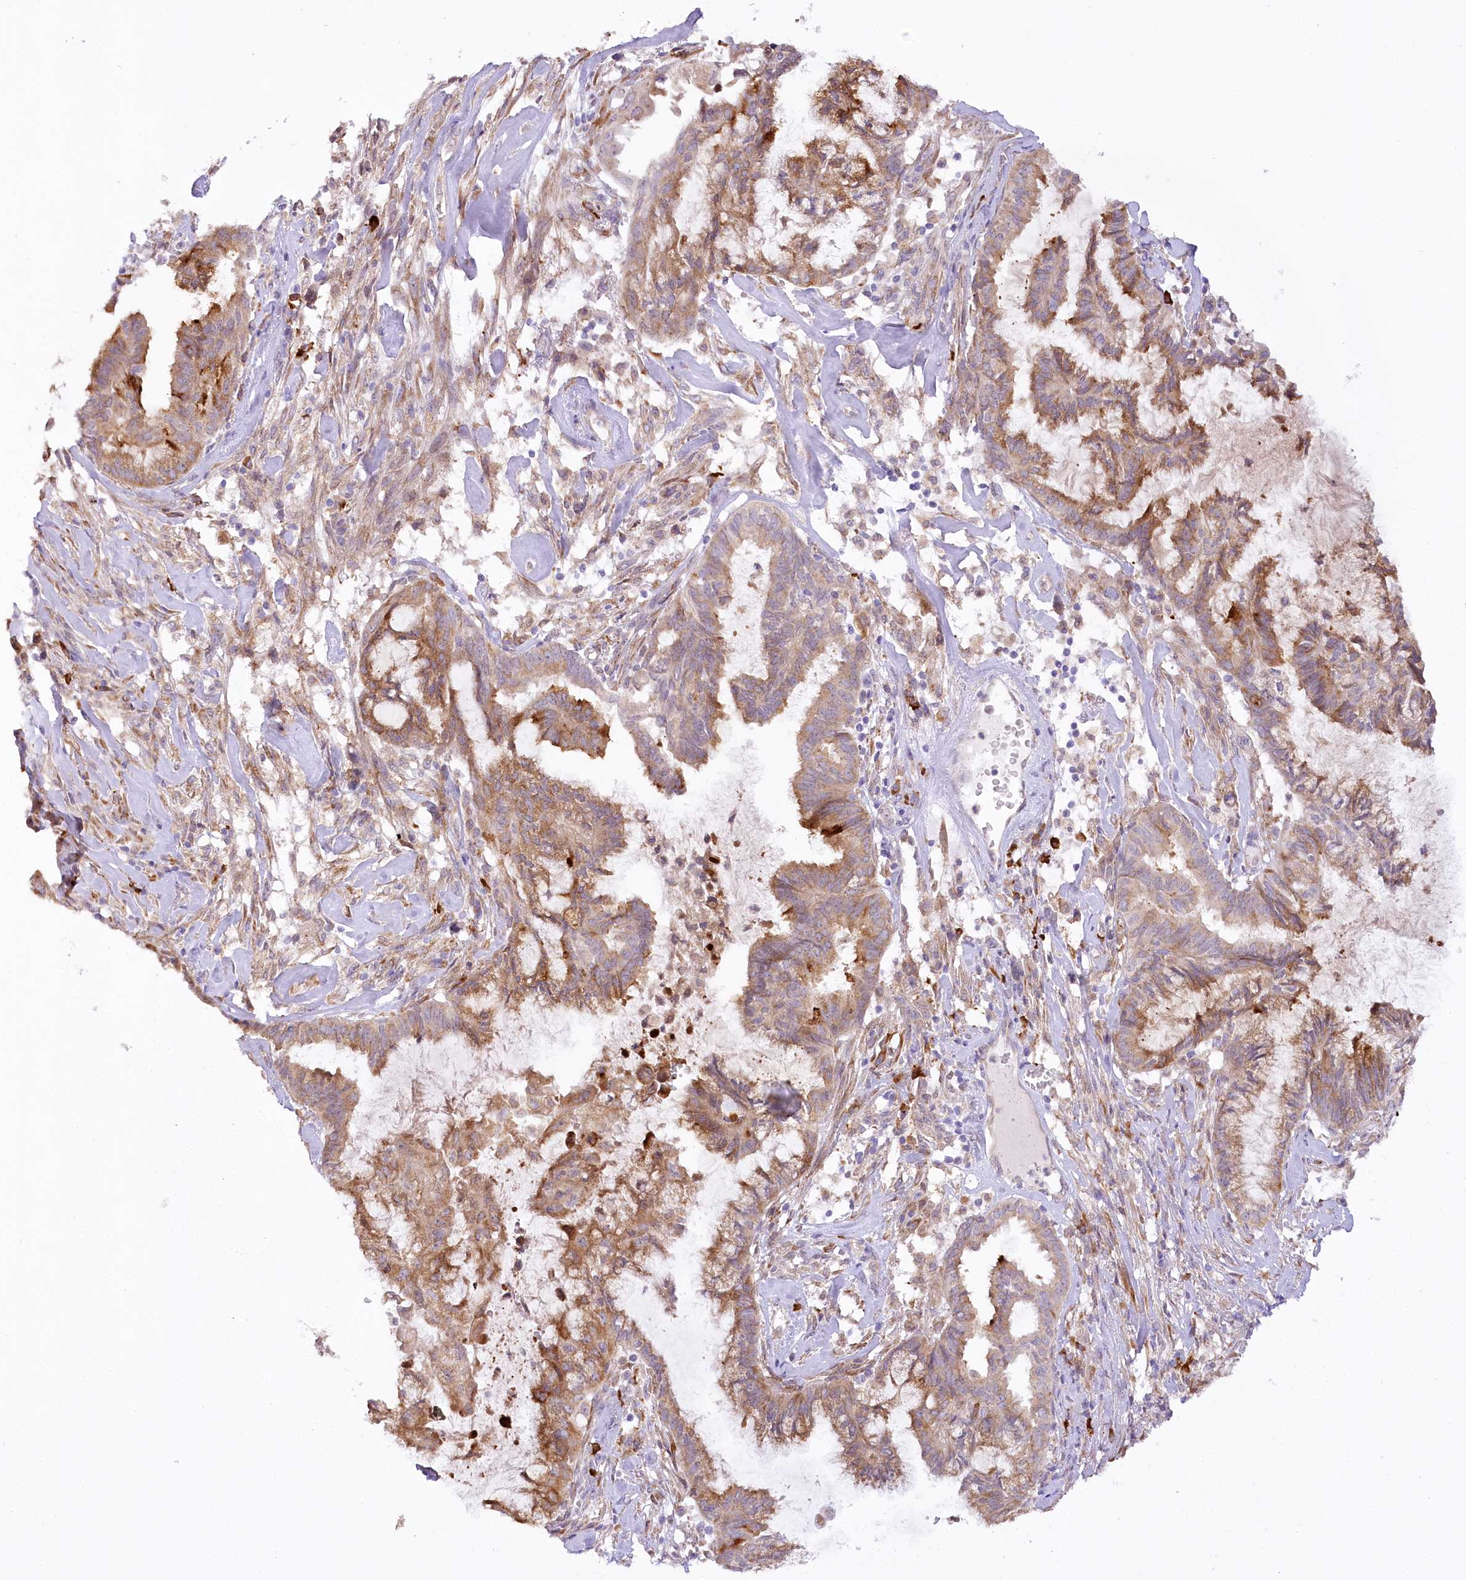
{"staining": {"intensity": "moderate", "quantity": ">75%", "location": "cytoplasmic/membranous"}, "tissue": "endometrial cancer", "cell_type": "Tumor cells", "image_type": "cancer", "snomed": [{"axis": "morphology", "description": "Adenocarcinoma, NOS"}, {"axis": "topography", "description": "Endometrium"}], "caption": "IHC staining of endometrial cancer (adenocarcinoma), which displays medium levels of moderate cytoplasmic/membranous expression in approximately >75% of tumor cells indicating moderate cytoplasmic/membranous protein expression. The staining was performed using DAB (3,3'-diaminobenzidine) (brown) for protein detection and nuclei were counterstained in hematoxylin (blue).", "gene": "NCKAP5", "patient": {"sex": "female", "age": 86}}